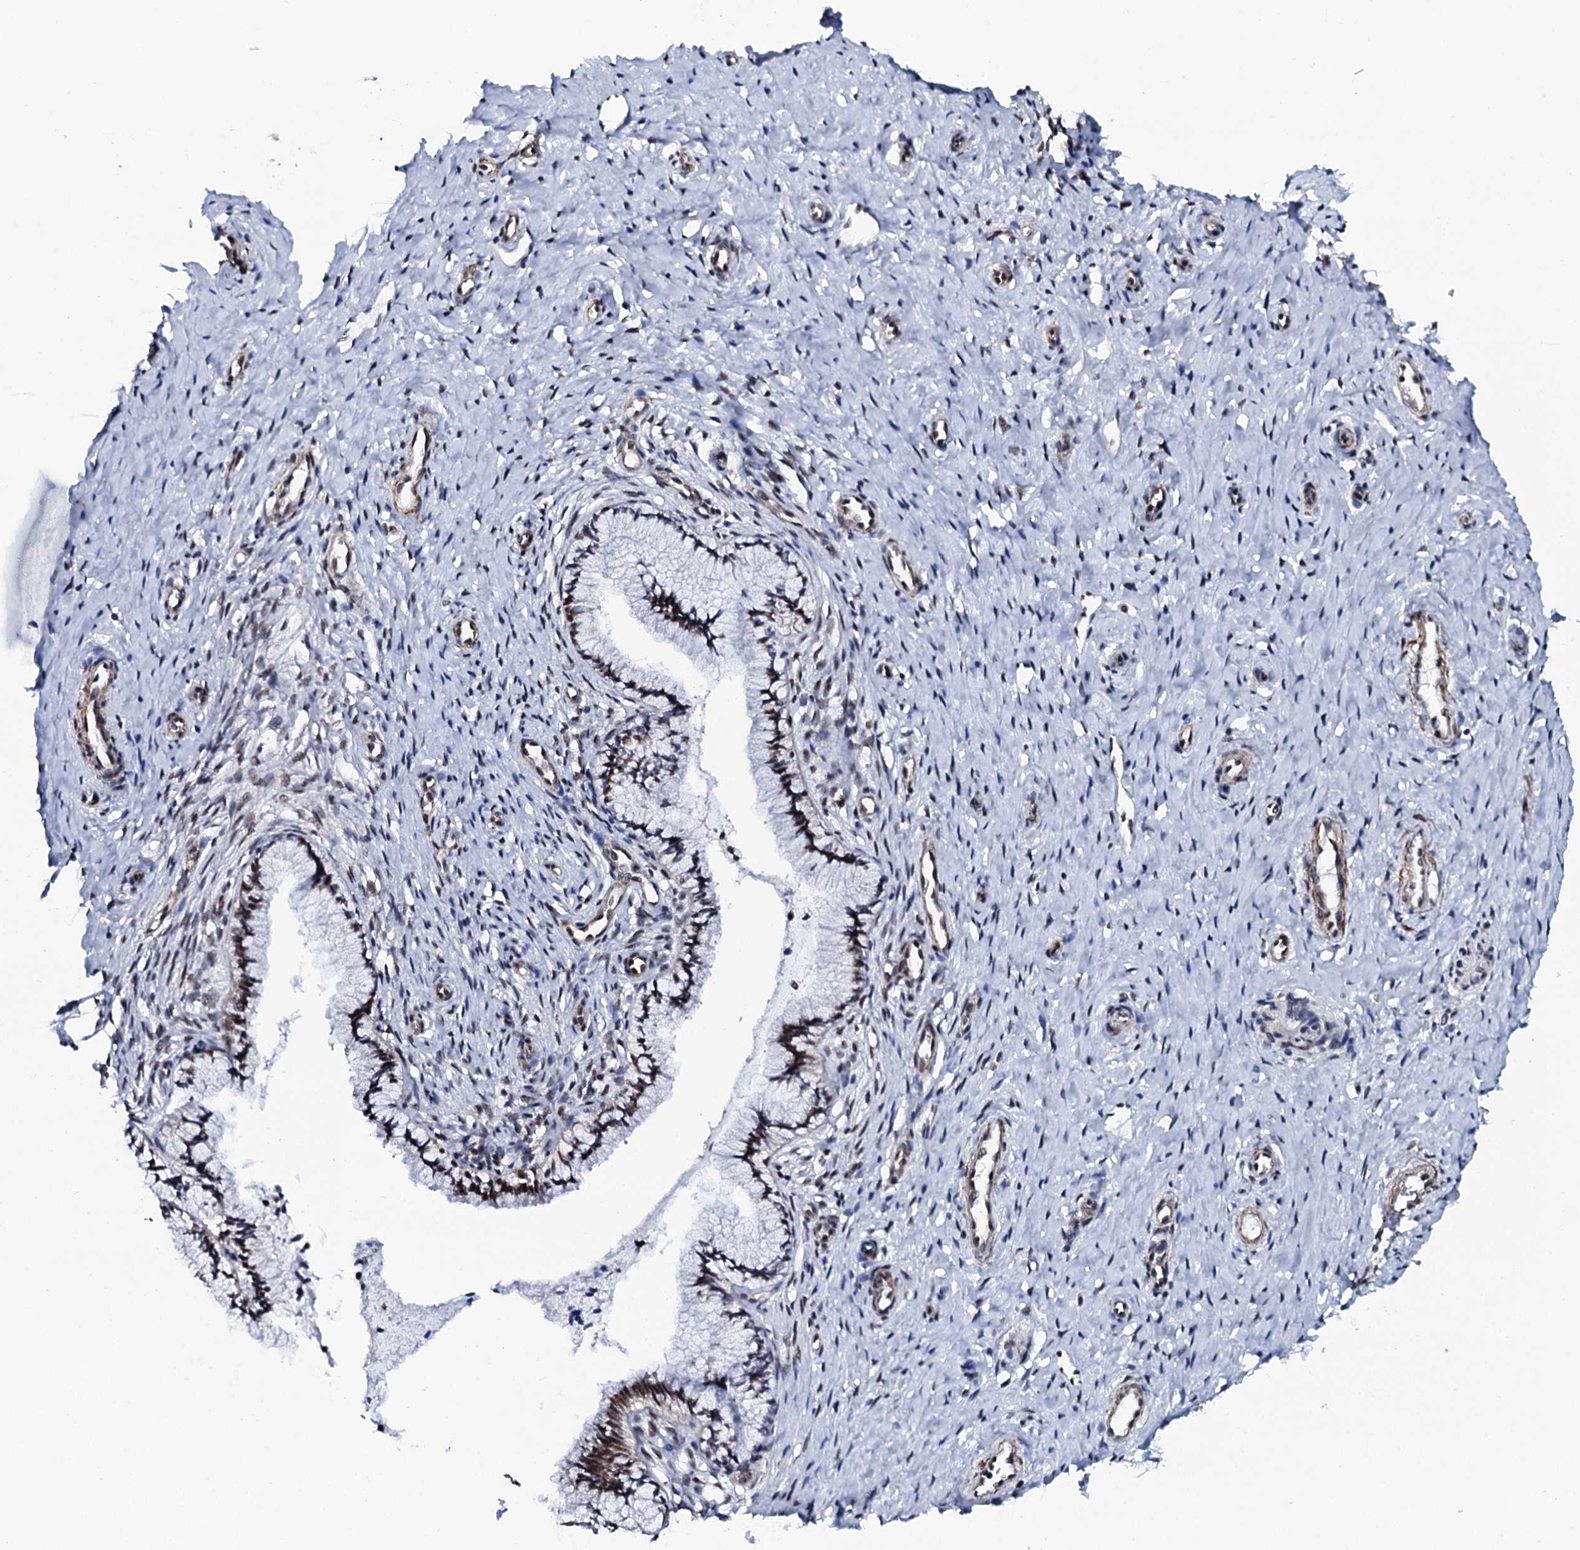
{"staining": {"intensity": "moderate", "quantity": ">75%", "location": "nuclear"}, "tissue": "cervix", "cell_type": "Glandular cells", "image_type": "normal", "snomed": [{"axis": "morphology", "description": "Normal tissue, NOS"}, {"axis": "topography", "description": "Cervix"}], "caption": "Benign cervix was stained to show a protein in brown. There is medium levels of moderate nuclear expression in about >75% of glandular cells. Nuclei are stained in blue.", "gene": "CWC15", "patient": {"sex": "female", "age": 36}}